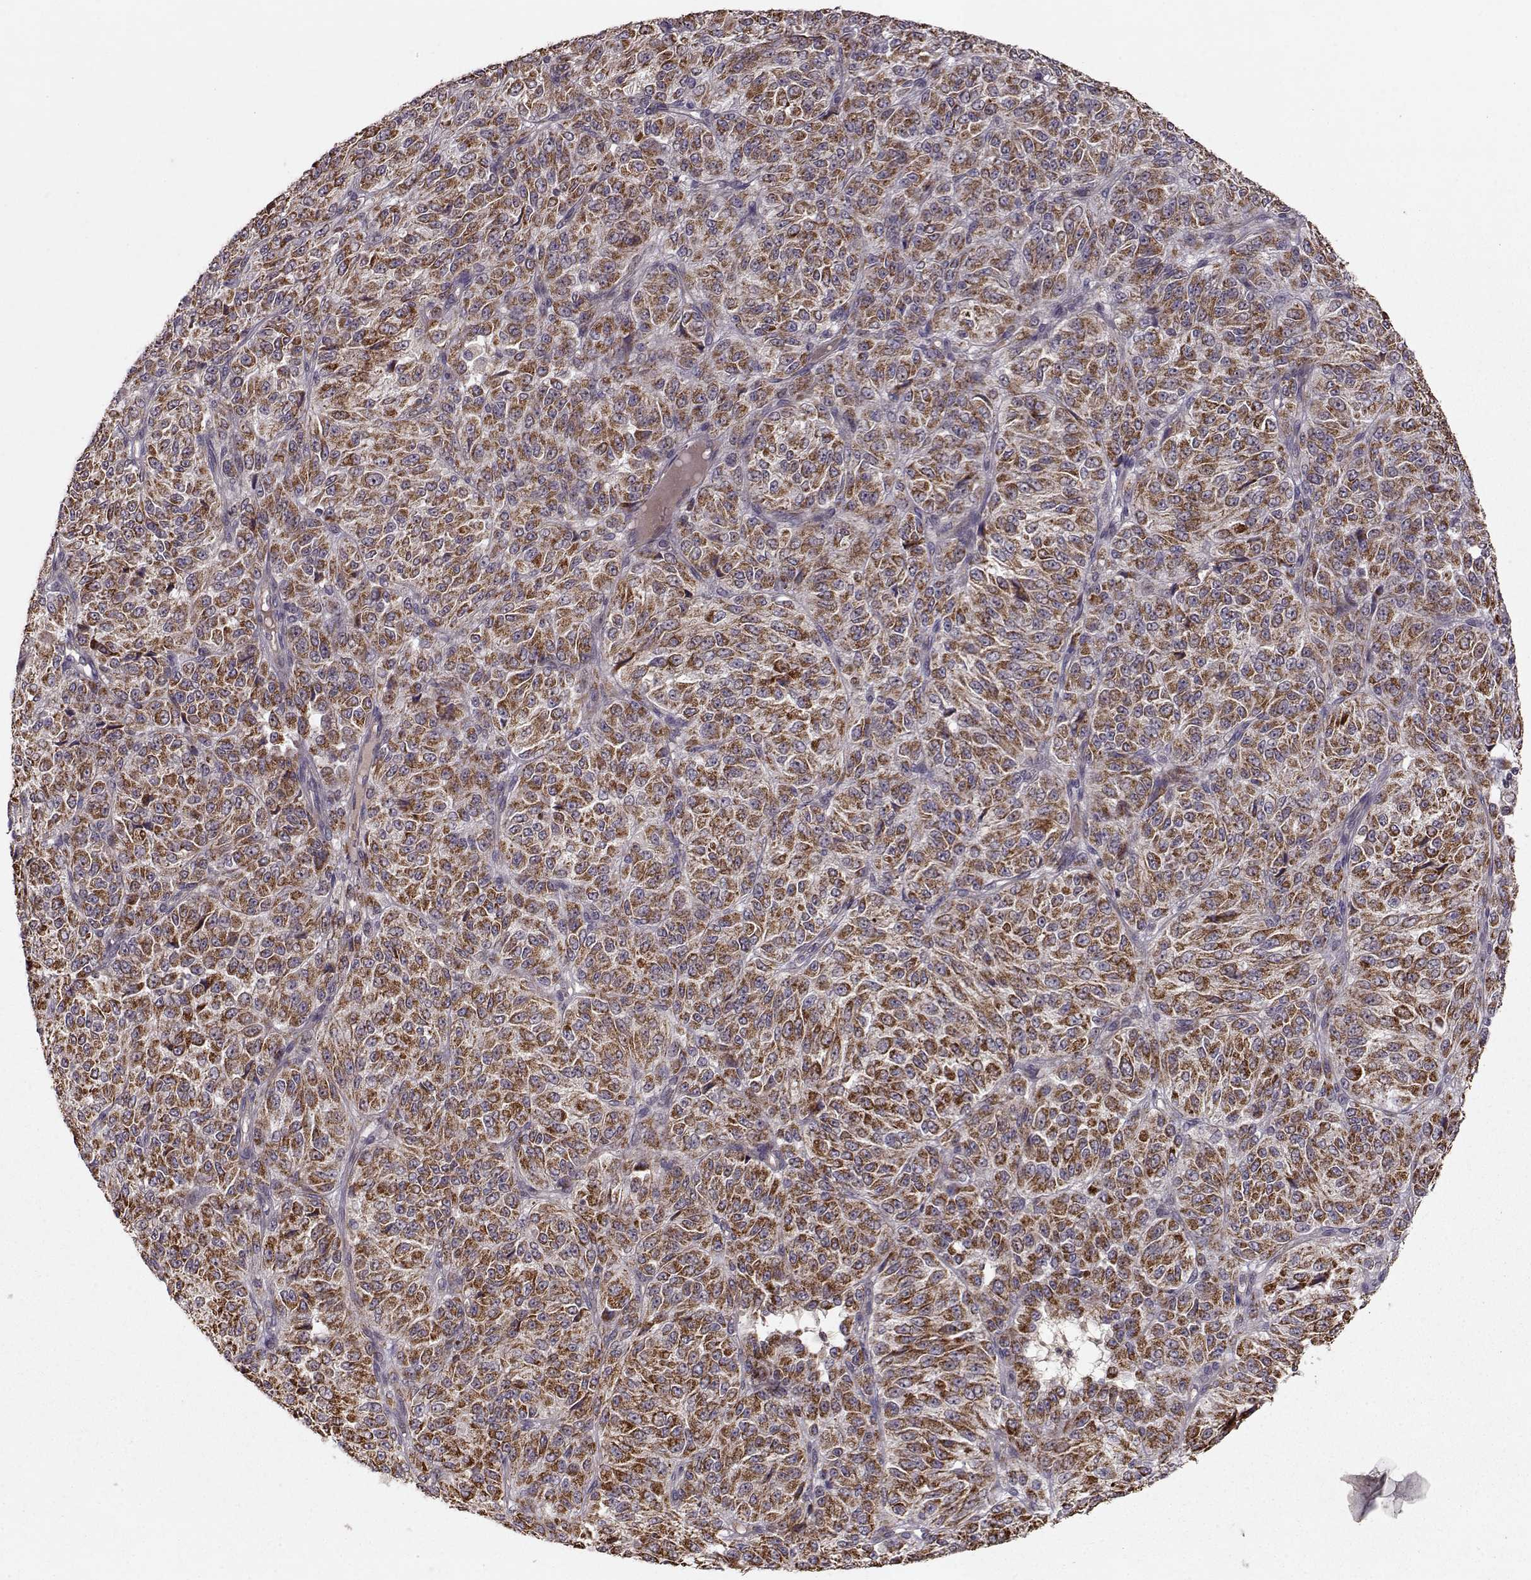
{"staining": {"intensity": "strong", "quantity": ">75%", "location": "cytoplasmic/membranous"}, "tissue": "melanoma", "cell_type": "Tumor cells", "image_type": "cancer", "snomed": [{"axis": "morphology", "description": "Malignant melanoma, Metastatic site"}, {"axis": "topography", "description": "Brain"}], "caption": "Immunohistochemical staining of human melanoma shows strong cytoplasmic/membranous protein expression in about >75% of tumor cells.", "gene": "CMTM3", "patient": {"sex": "female", "age": 56}}